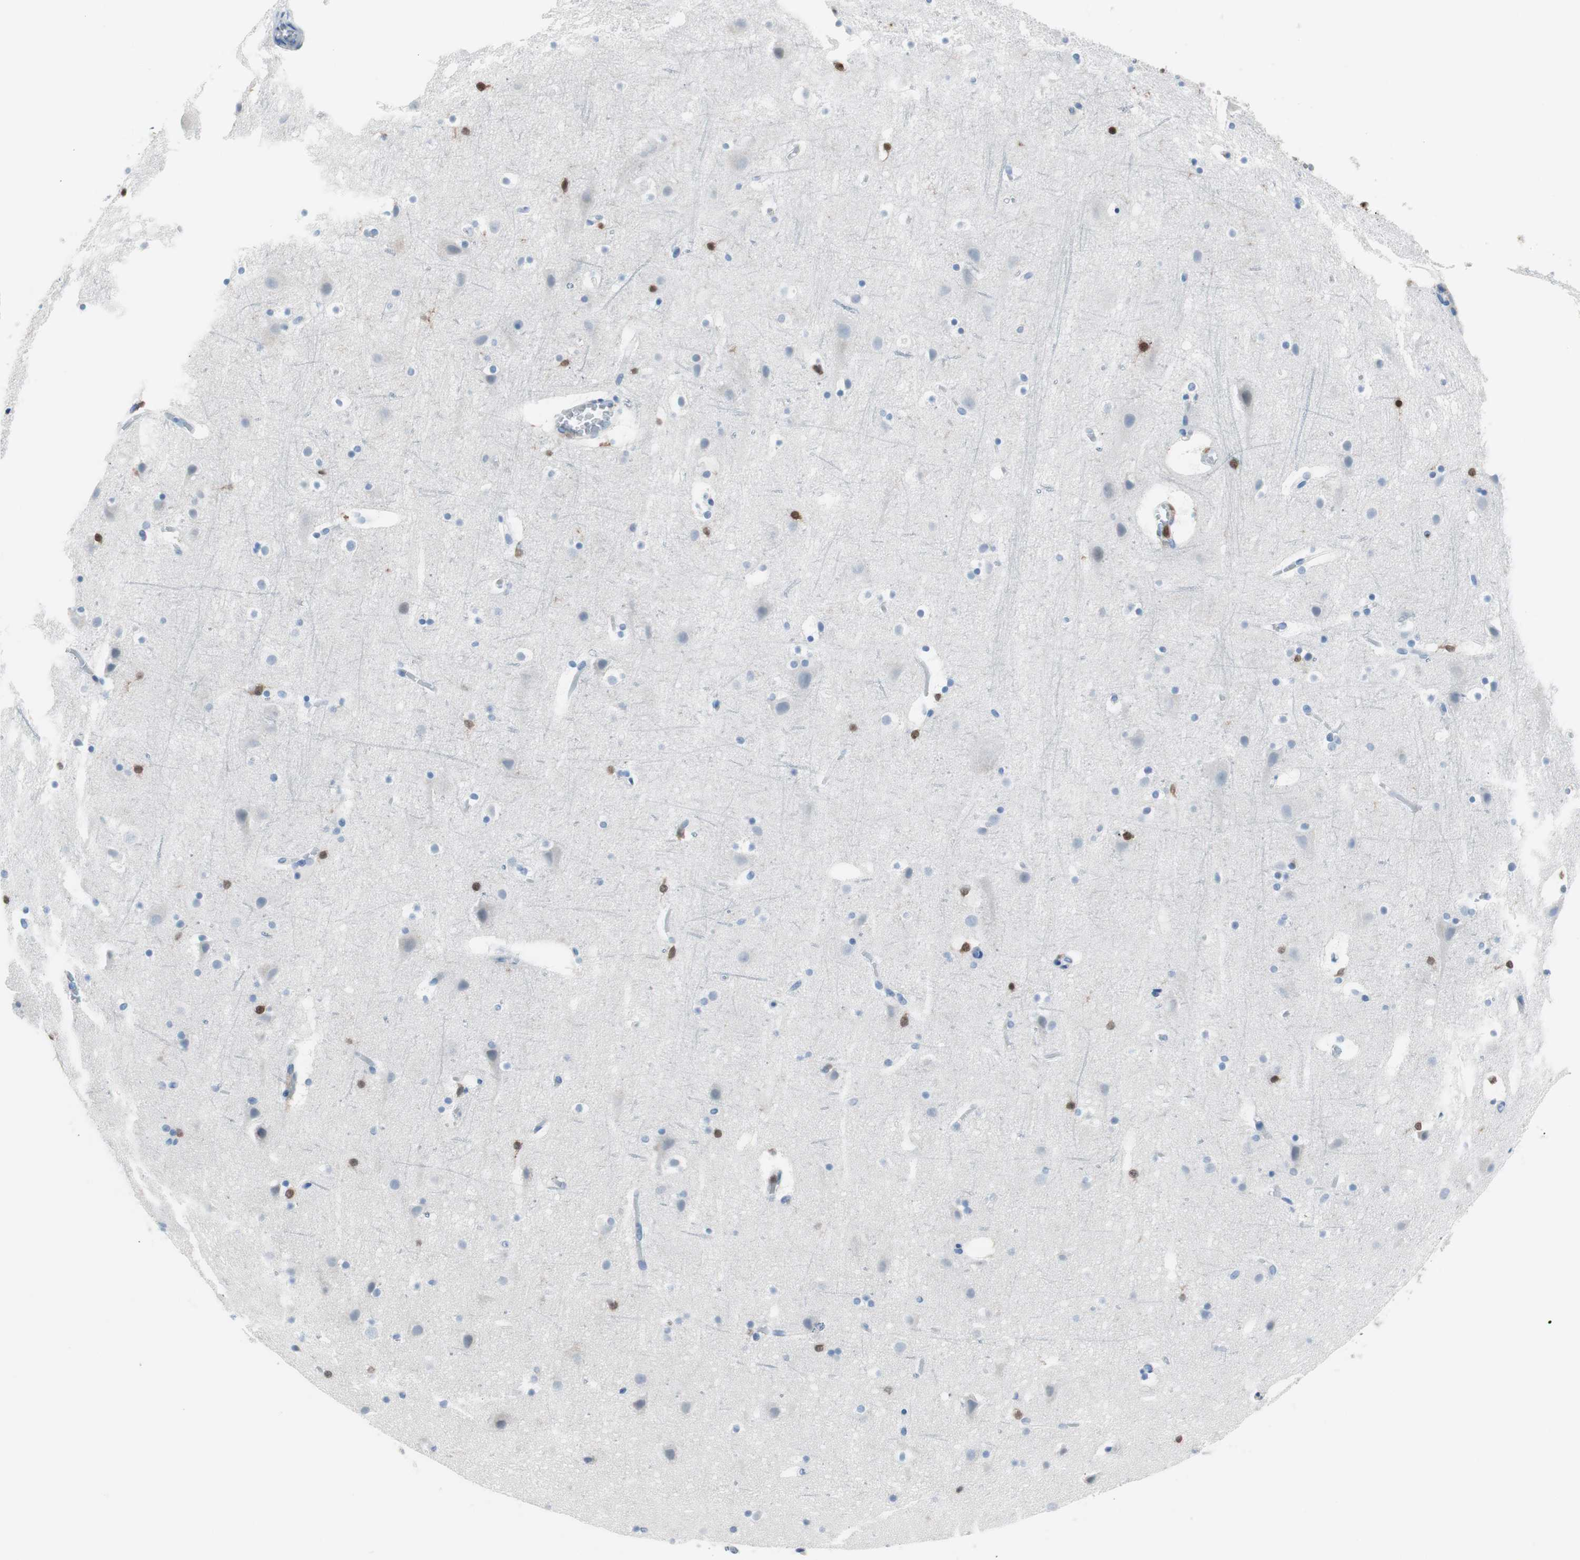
{"staining": {"intensity": "negative", "quantity": "none", "location": "none"}, "tissue": "cerebral cortex", "cell_type": "Endothelial cells", "image_type": "normal", "snomed": [{"axis": "morphology", "description": "Normal tissue, NOS"}, {"axis": "topography", "description": "Cerebral cortex"}], "caption": "IHC photomicrograph of unremarkable human cerebral cortex stained for a protein (brown), which displays no expression in endothelial cells. (Brightfield microscopy of DAB (3,3'-diaminobenzidine) immunohistochemistry (IHC) at high magnification).", "gene": "IL18", "patient": {"sex": "male", "age": 45}}